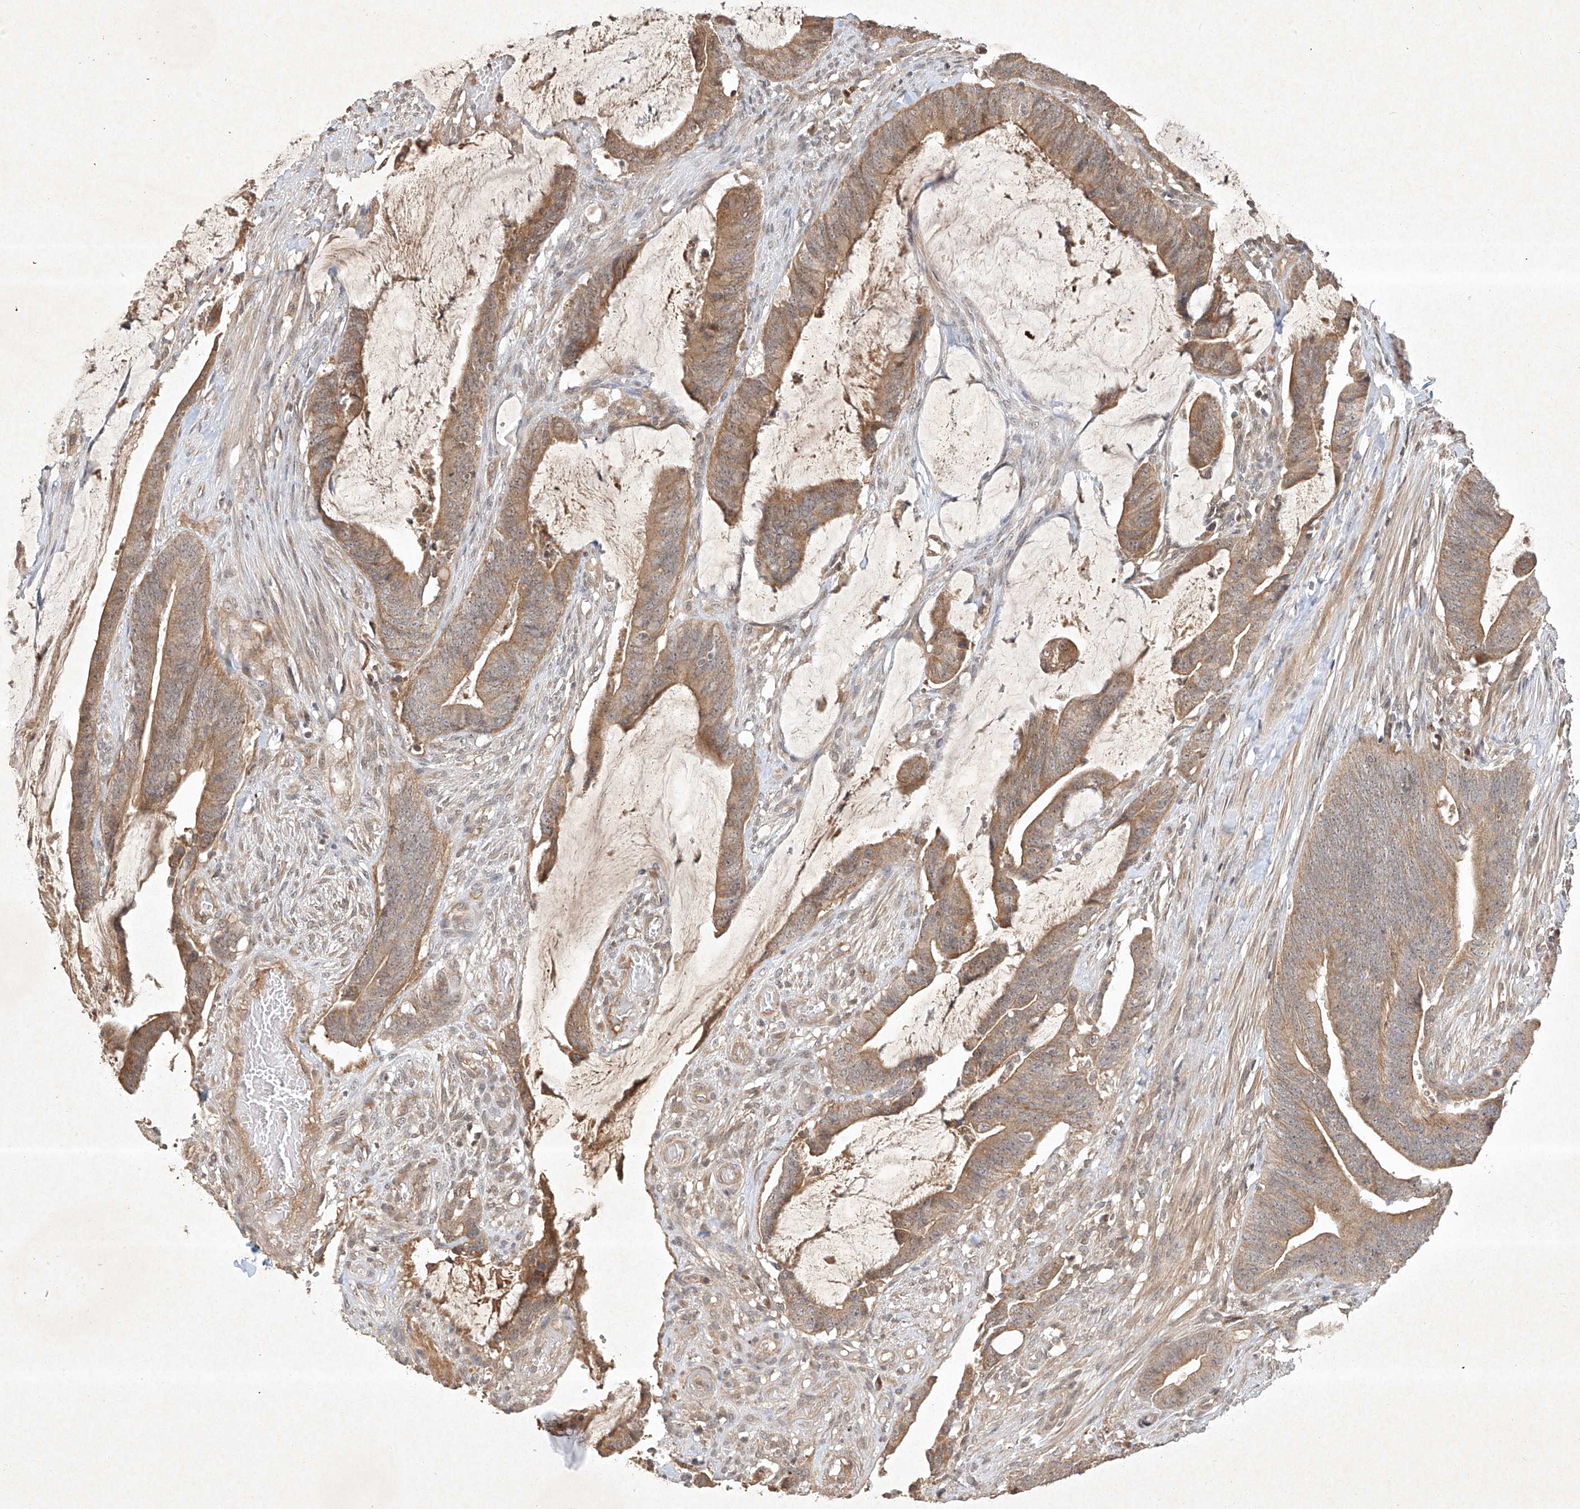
{"staining": {"intensity": "moderate", "quantity": ">75%", "location": "cytoplasmic/membranous"}, "tissue": "colorectal cancer", "cell_type": "Tumor cells", "image_type": "cancer", "snomed": [{"axis": "morphology", "description": "Adenocarcinoma, NOS"}, {"axis": "topography", "description": "Rectum"}], "caption": "Immunohistochemistry of colorectal cancer (adenocarcinoma) shows medium levels of moderate cytoplasmic/membranous staining in approximately >75% of tumor cells.", "gene": "BTRC", "patient": {"sex": "female", "age": 66}}